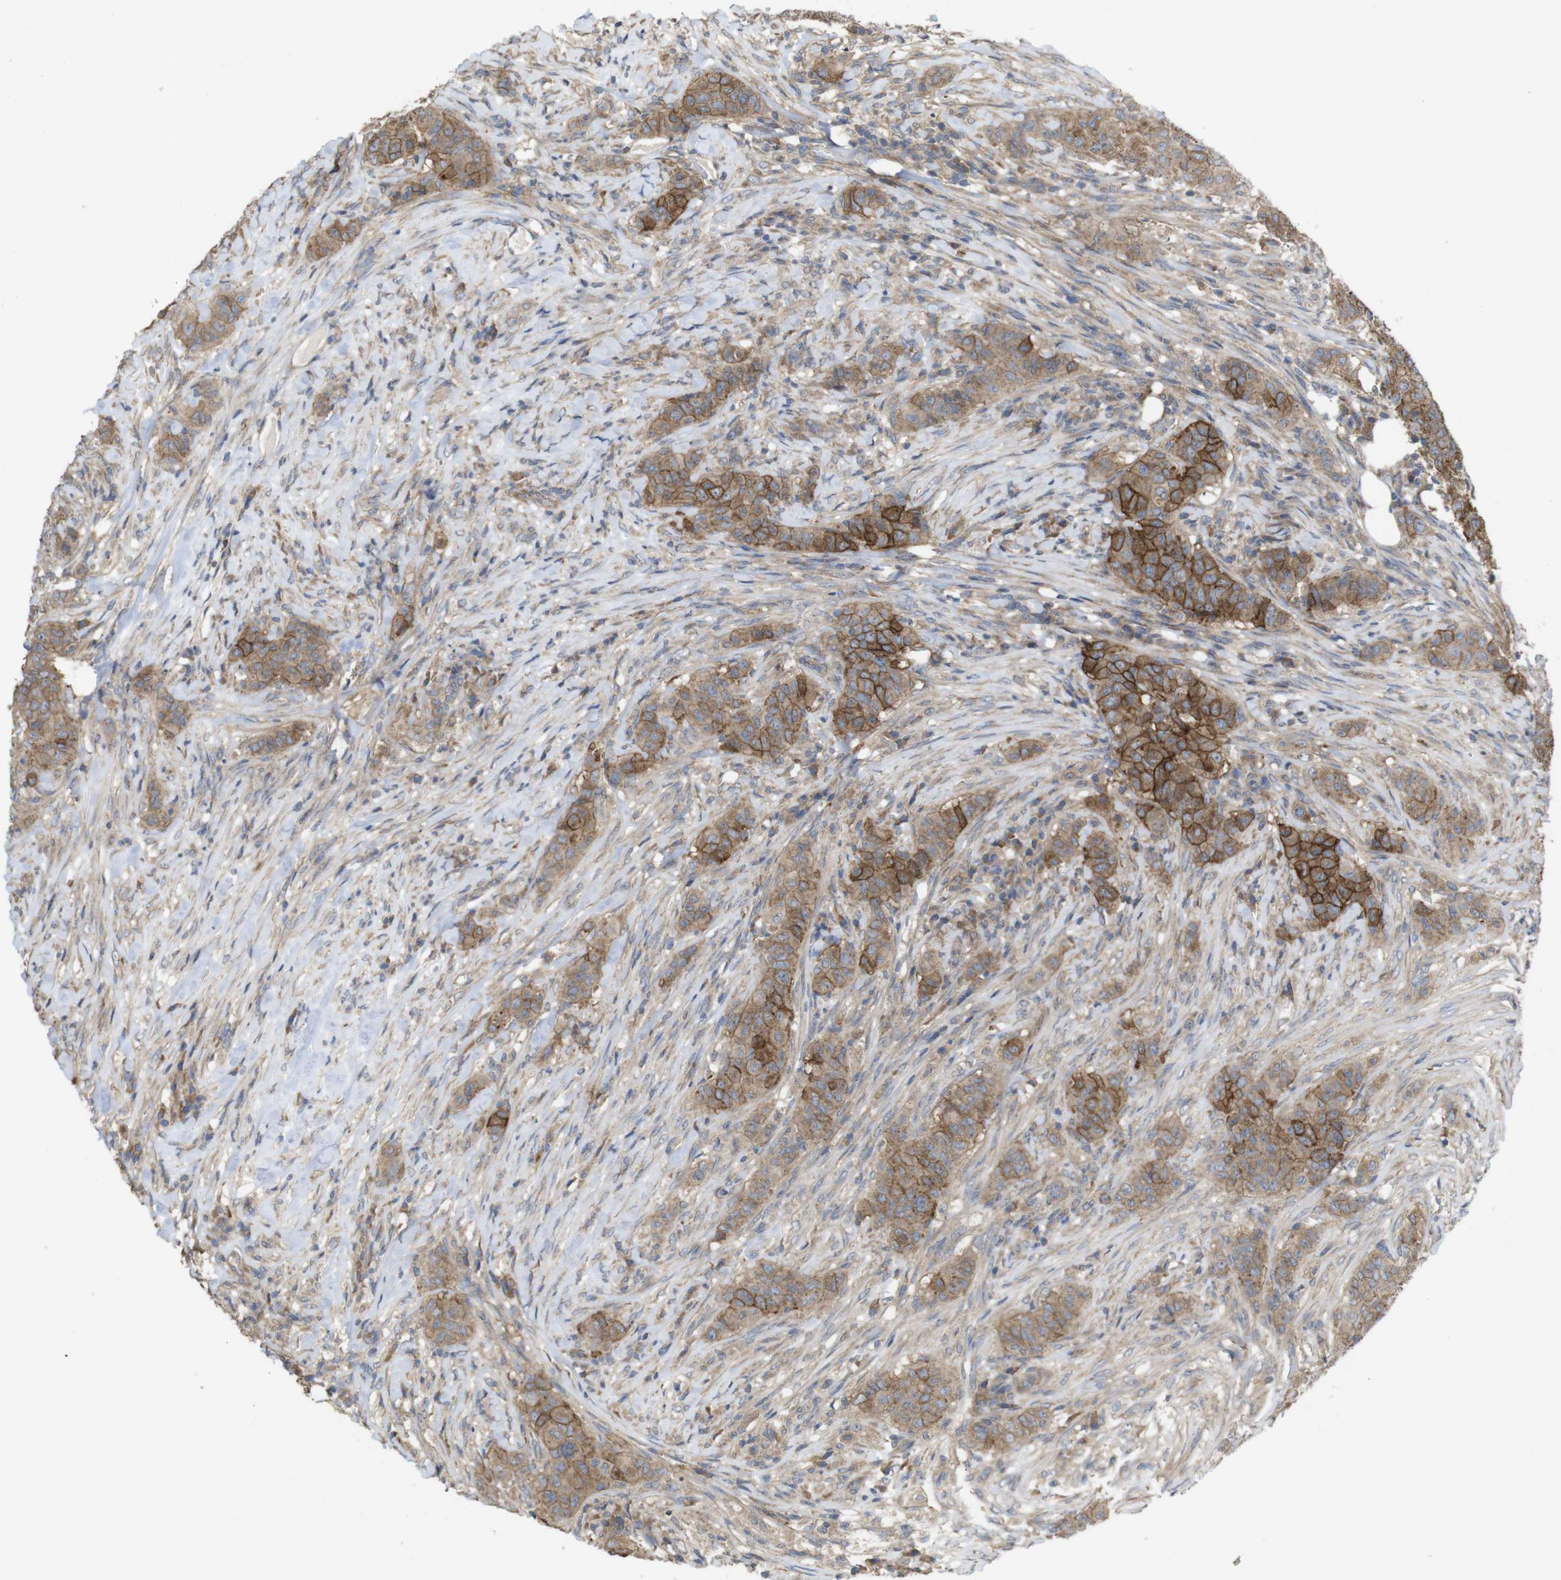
{"staining": {"intensity": "moderate", "quantity": ">75%", "location": "cytoplasmic/membranous"}, "tissue": "breast cancer", "cell_type": "Tumor cells", "image_type": "cancer", "snomed": [{"axis": "morphology", "description": "Normal tissue, NOS"}, {"axis": "morphology", "description": "Duct carcinoma"}, {"axis": "topography", "description": "Breast"}], "caption": "Moderate cytoplasmic/membranous positivity is present in about >75% of tumor cells in breast intraductal carcinoma.", "gene": "KCNS3", "patient": {"sex": "female", "age": 40}}